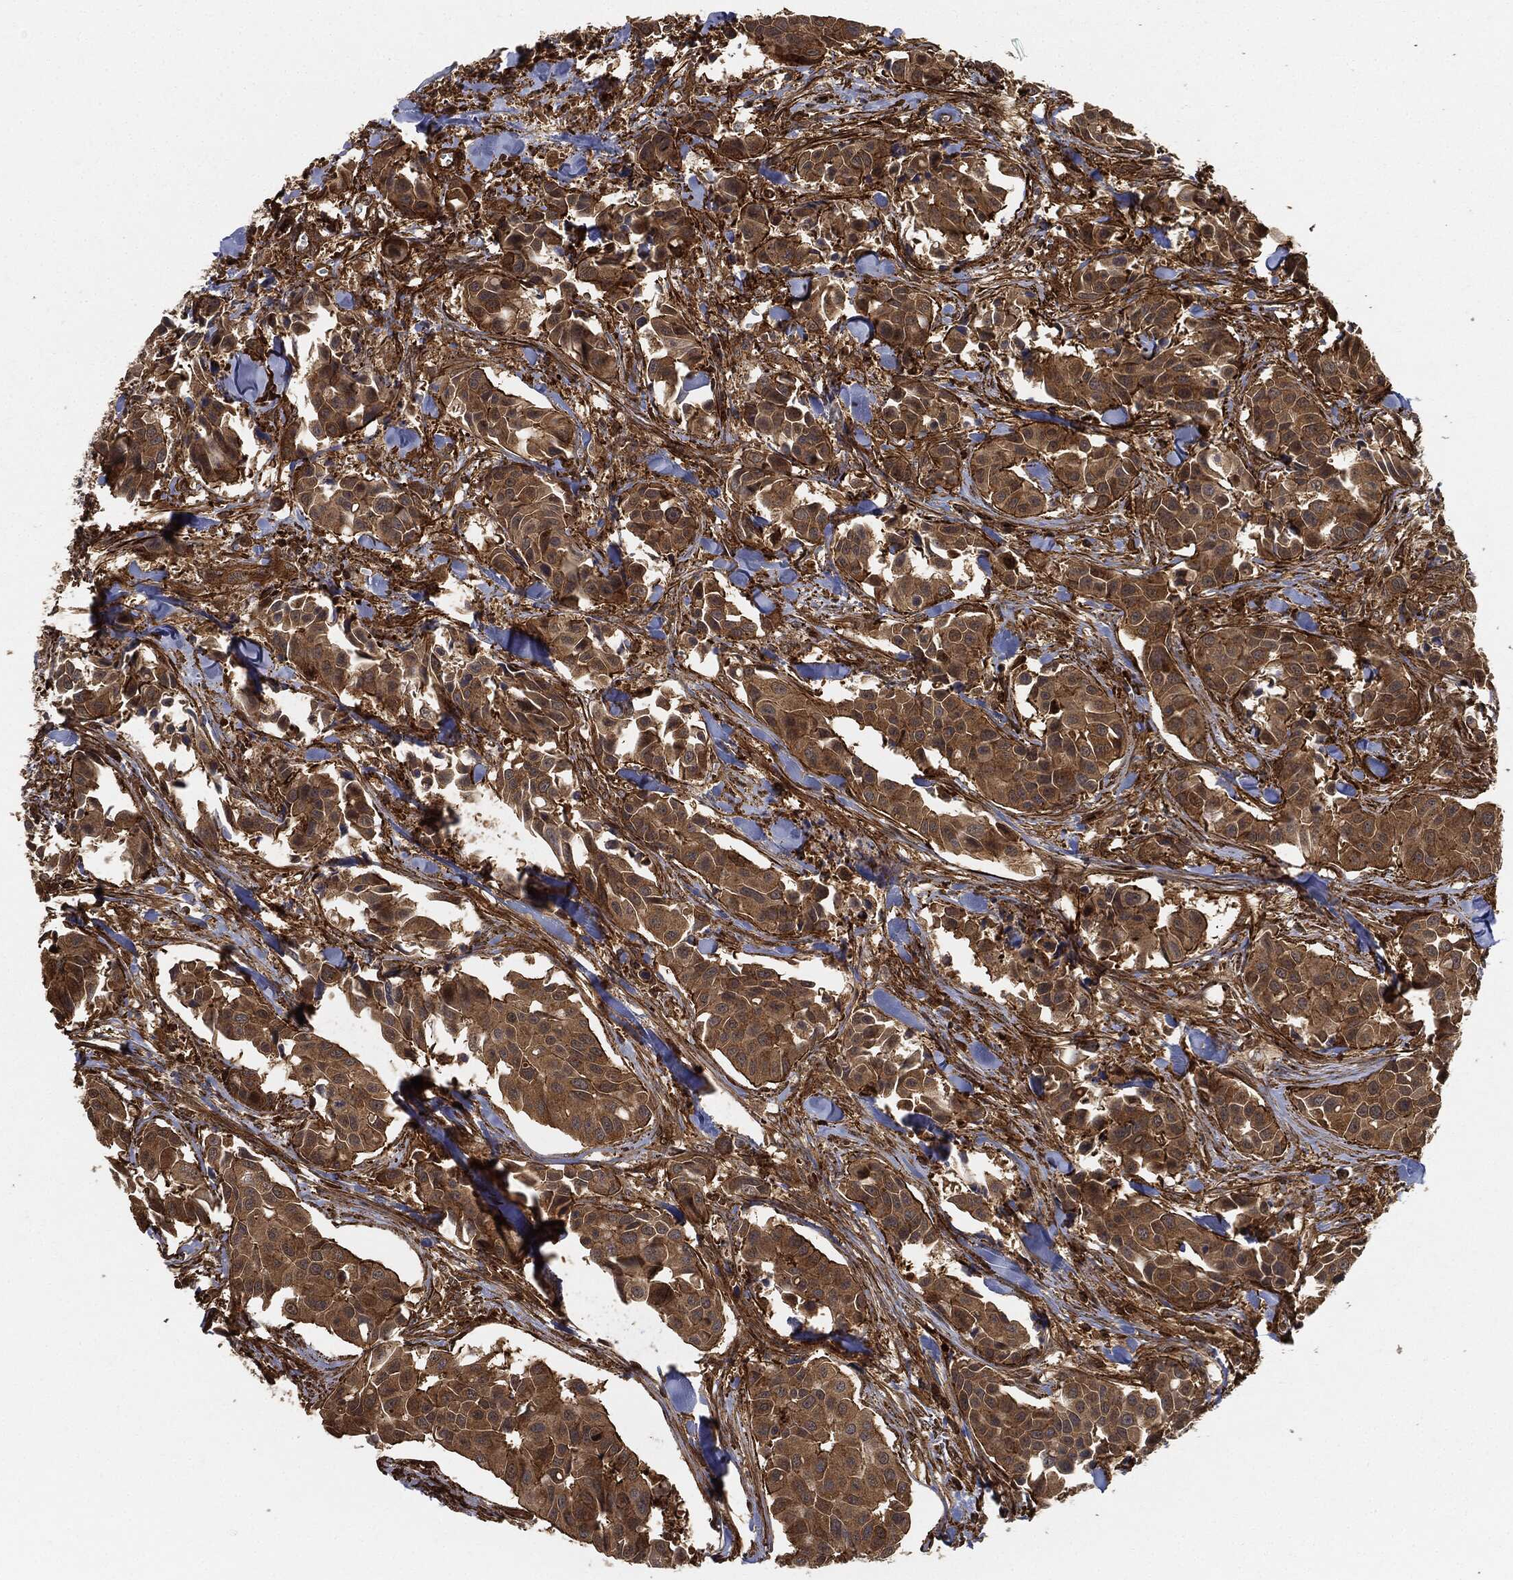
{"staining": {"intensity": "strong", "quantity": ">75%", "location": "cytoplasmic/membranous"}, "tissue": "head and neck cancer", "cell_type": "Tumor cells", "image_type": "cancer", "snomed": [{"axis": "morphology", "description": "Adenocarcinoma, NOS"}, {"axis": "topography", "description": "Head-Neck"}], "caption": "Immunohistochemical staining of head and neck adenocarcinoma displays strong cytoplasmic/membranous protein expression in about >75% of tumor cells.", "gene": "TPT1", "patient": {"sex": "male", "age": 76}}